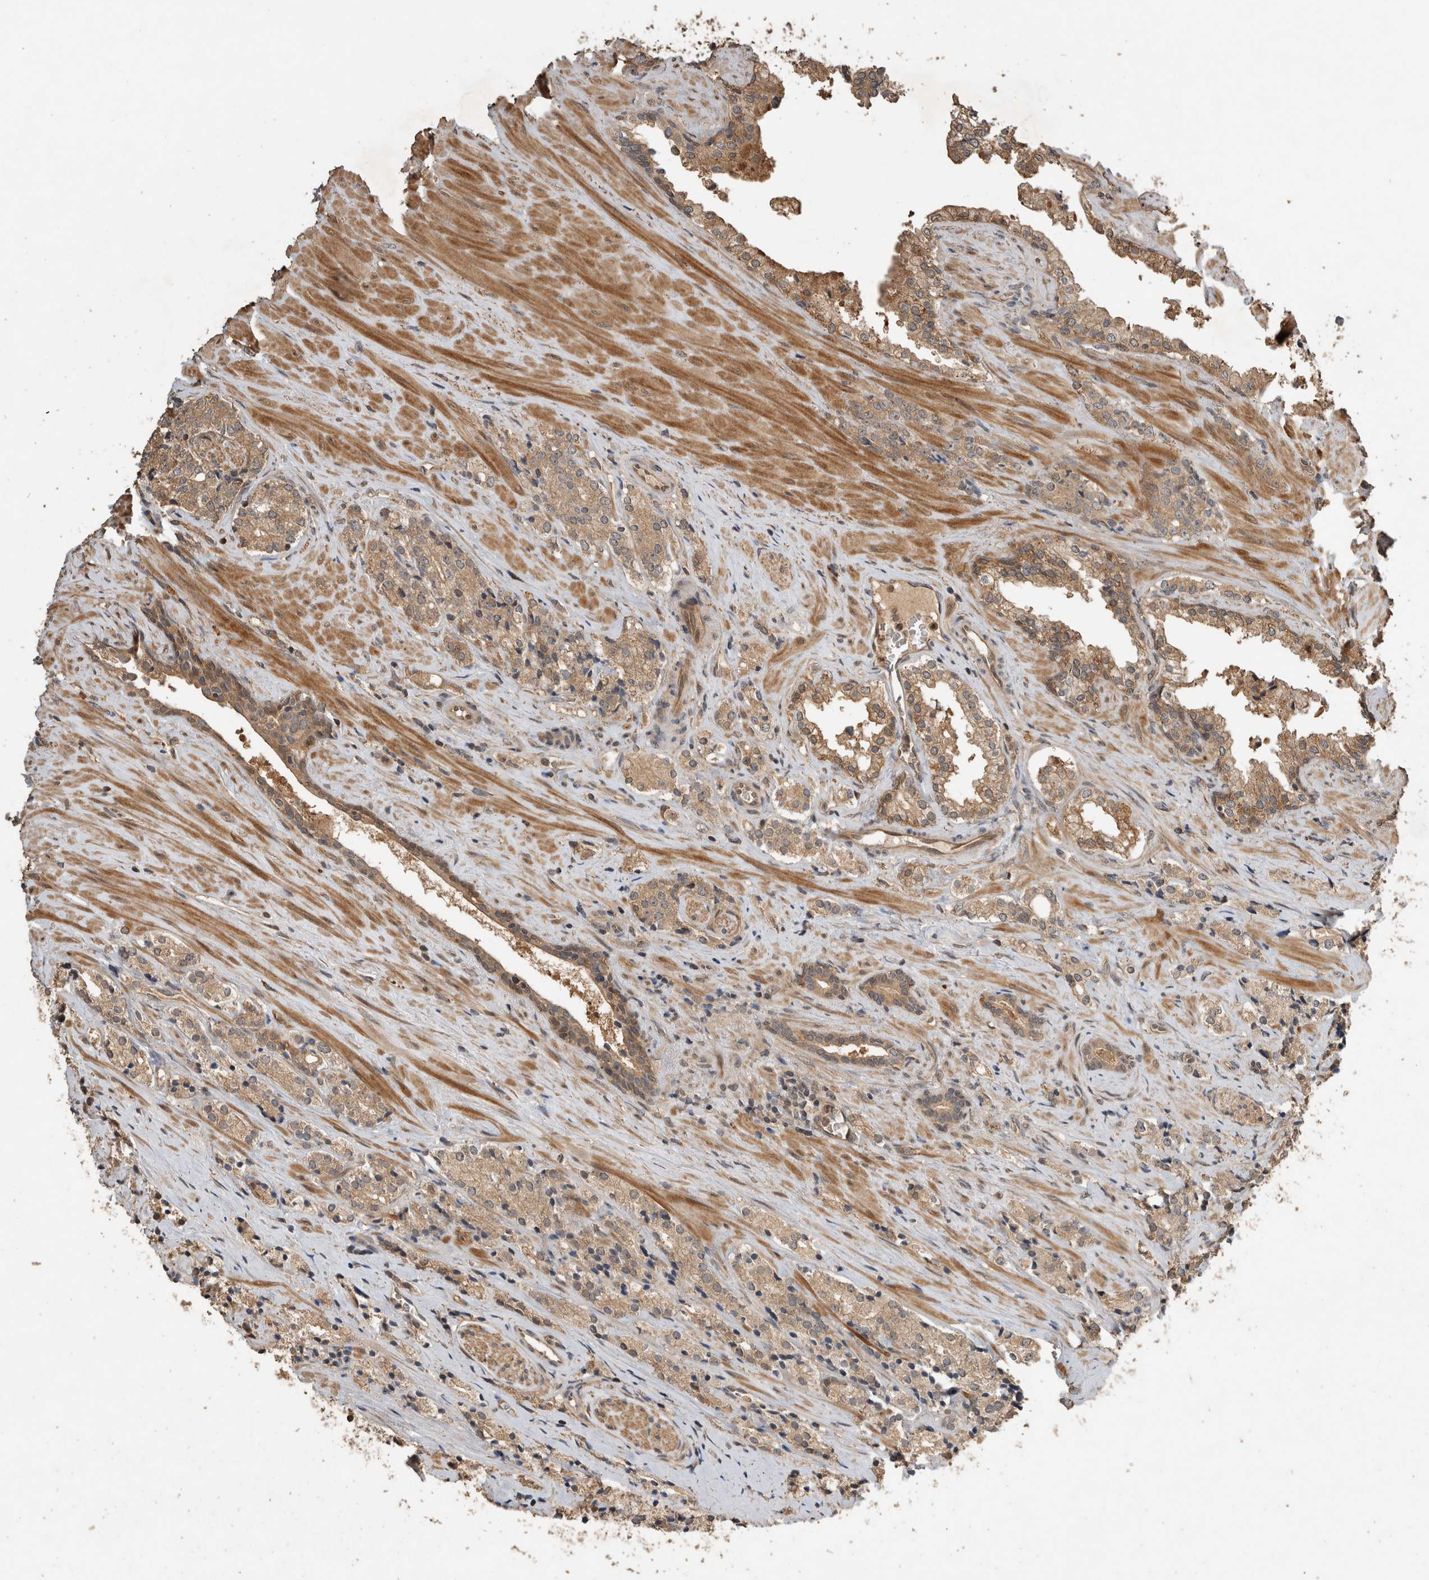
{"staining": {"intensity": "weak", "quantity": ">75%", "location": "cytoplasmic/membranous"}, "tissue": "prostate cancer", "cell_type": "Tumor cells", "image_type": "cancer", "snomed": [{"axis": "morphology", "description": "Adenocarcinoma, High grade"}, {"axis": "topography", "description": "Prostate"}], "caption": "Immunohistochemistry (IHC) of human prostate adenocarcinoma (high-grade) exhibits low levels of weak cytoplasmic/membranous expression in approximately >75% of tumor cells. The protein of interest is shown in brown color, while the nuclei are stained blue.", "gene": "RHPN1", "patient": {"sex": "male", "age": 71}}